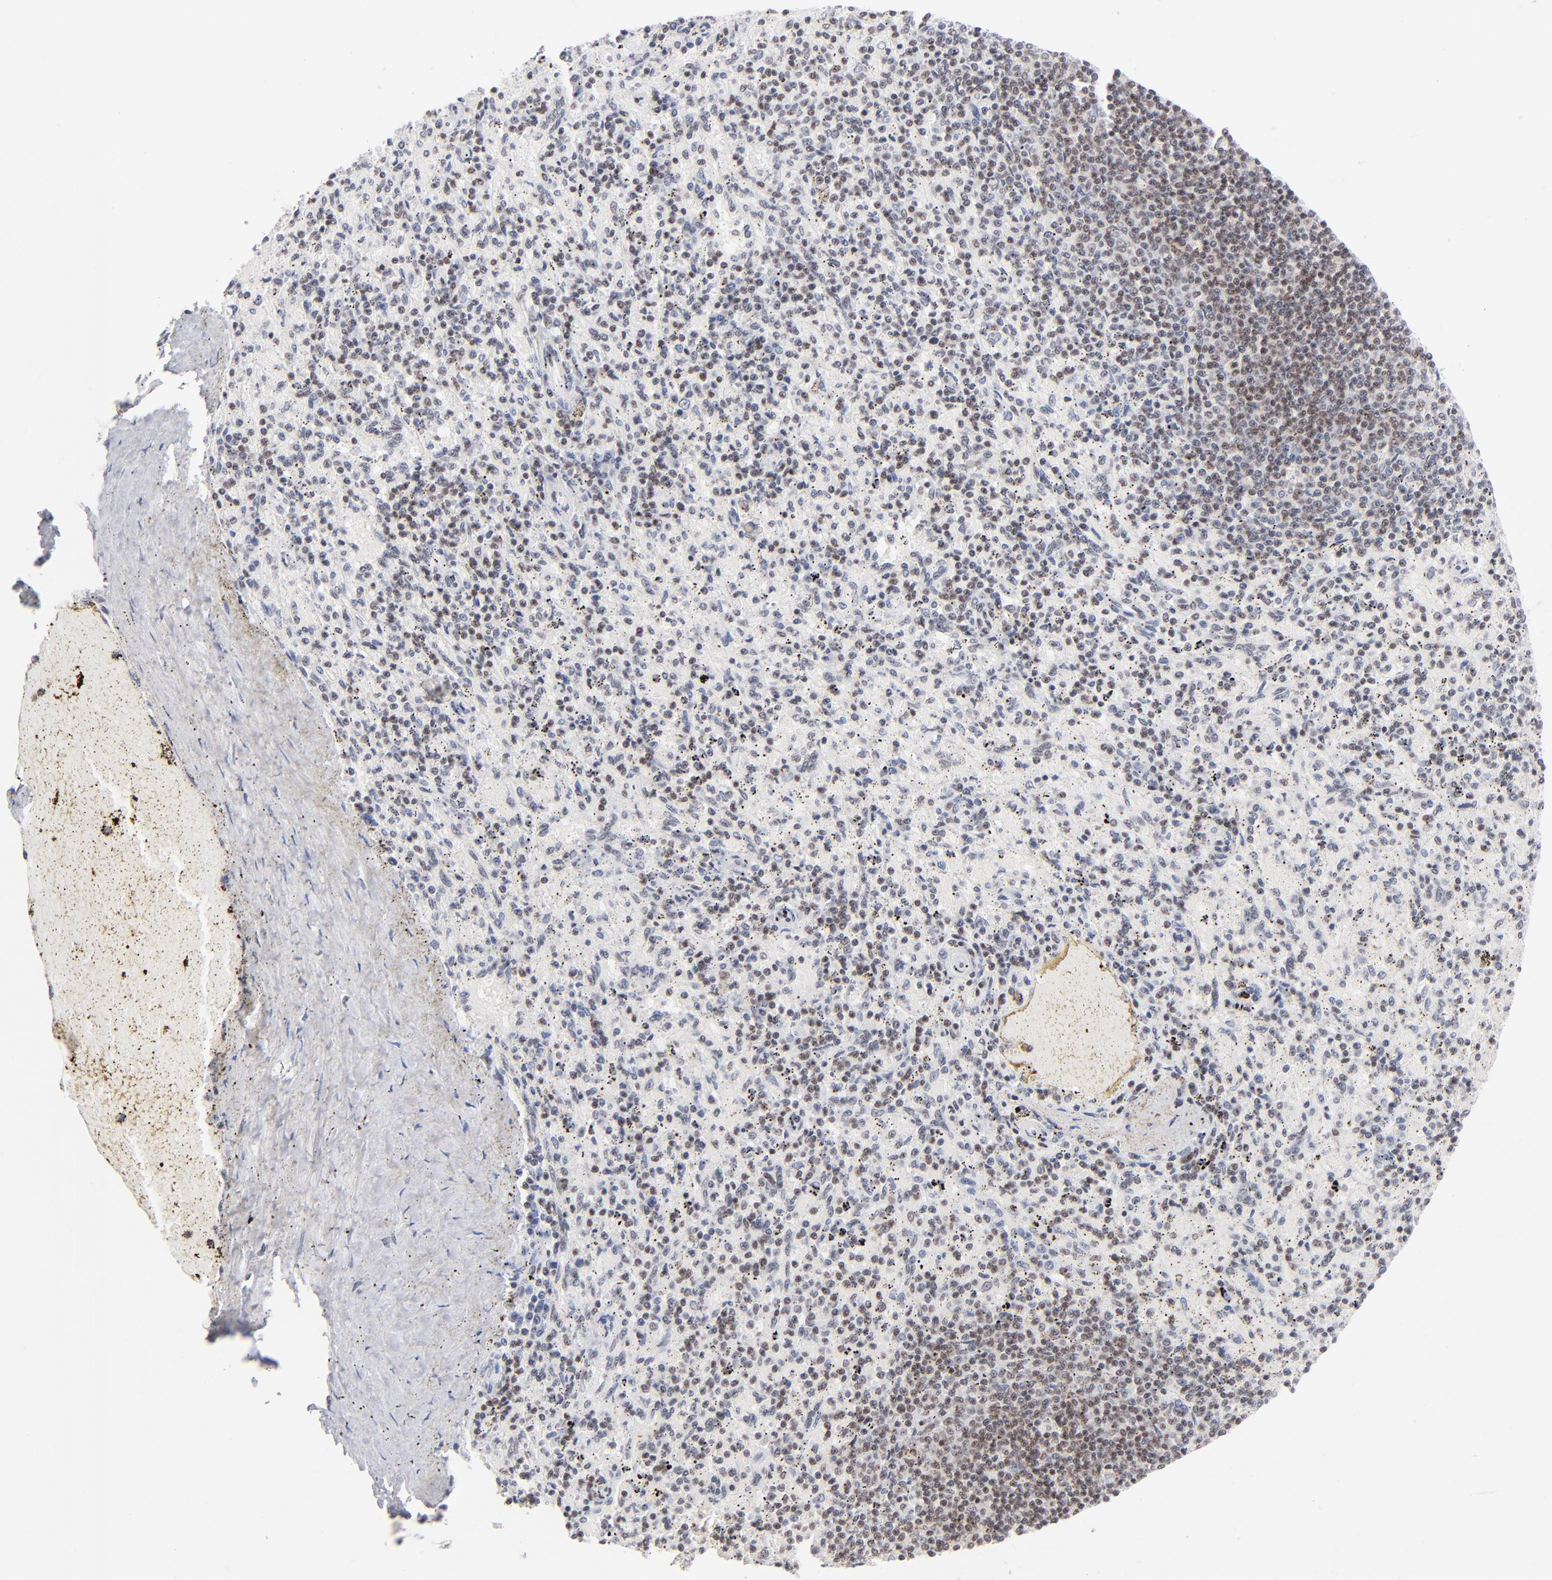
{"staining": {"intensity": "weak", "quantity": "25%-75%", "location": "nuclear"}, "tissue": "spleen", "cell_type": "Cells in red pulp", "image_type": "normal", "snomed": [{"axis": "morphology", "description": "Normal tissue, NOS"}, {"axis": "topography", "description": "Spleen"}], "caption": "Weak nuclear protein positivity is identified in approximately 25%-75% of cells in red pulp in spleen.", "gene": "ZNF143", "patient": {"sex": "female", "age": 43}}